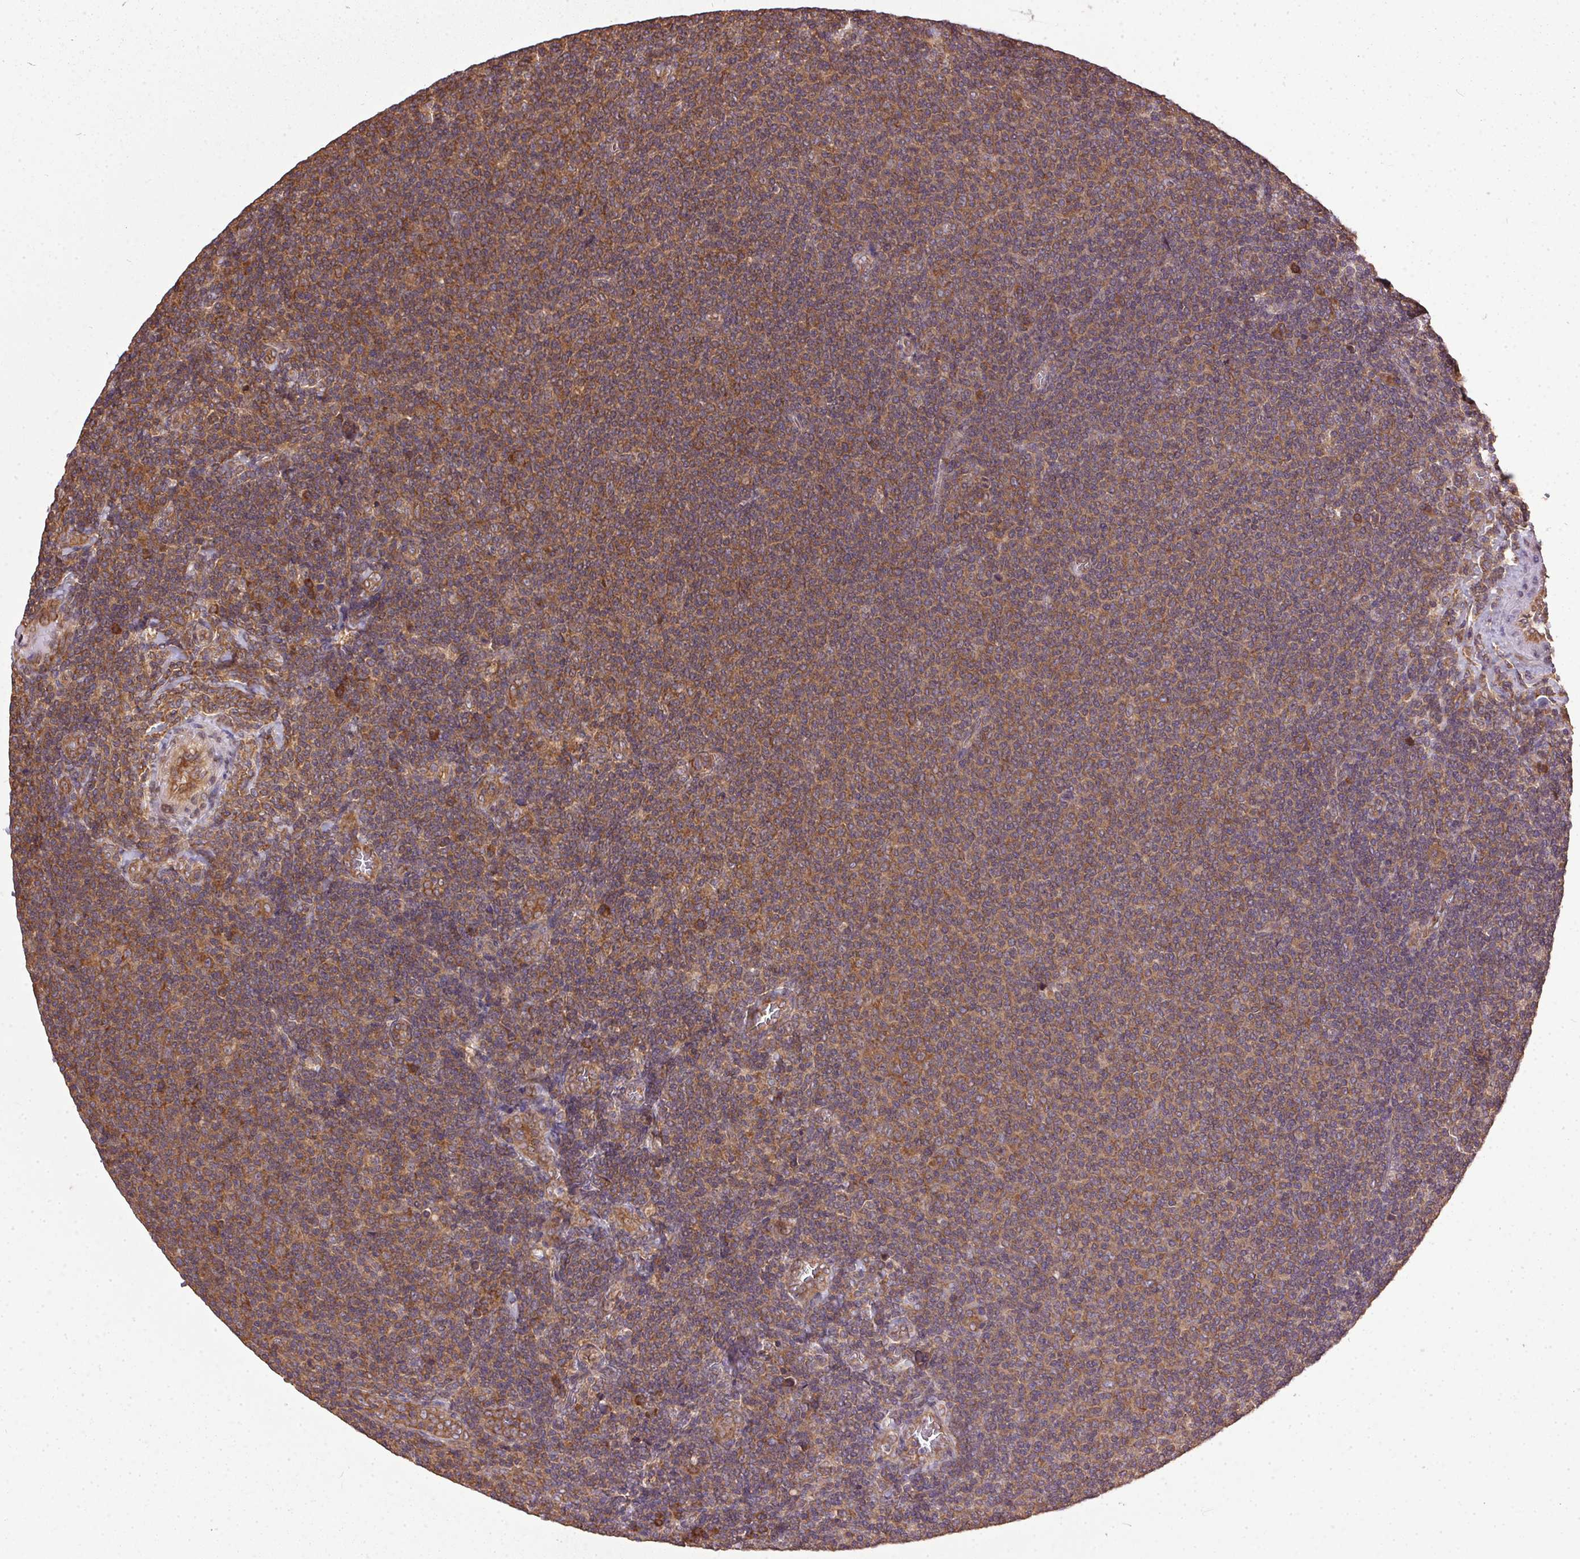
{"staining": {"intensity": "moderate", "quantity": ">75%", "location": "cytoplasmic/membranous"}, "tissue": "lymphoma", "cell_type": "Tumor cells", "image_type": "cancer", "snomed": [{"axis": "morphology", "description": "Malignant lymphoma, non-Hodgkin's type, Low grade"}, {"axis": "topography", "description": "Lymph node"}], "caption": "About >75% of tumor cells in low-grade malignant lymphoma, non-Hodgkin's type exhibit moderate cytoplasmic/membranous protein positivity as visualized by brown immunohistochemical staining.", "gene": "EIF2S1", "patient": {"sex": "male", "age": 52}}